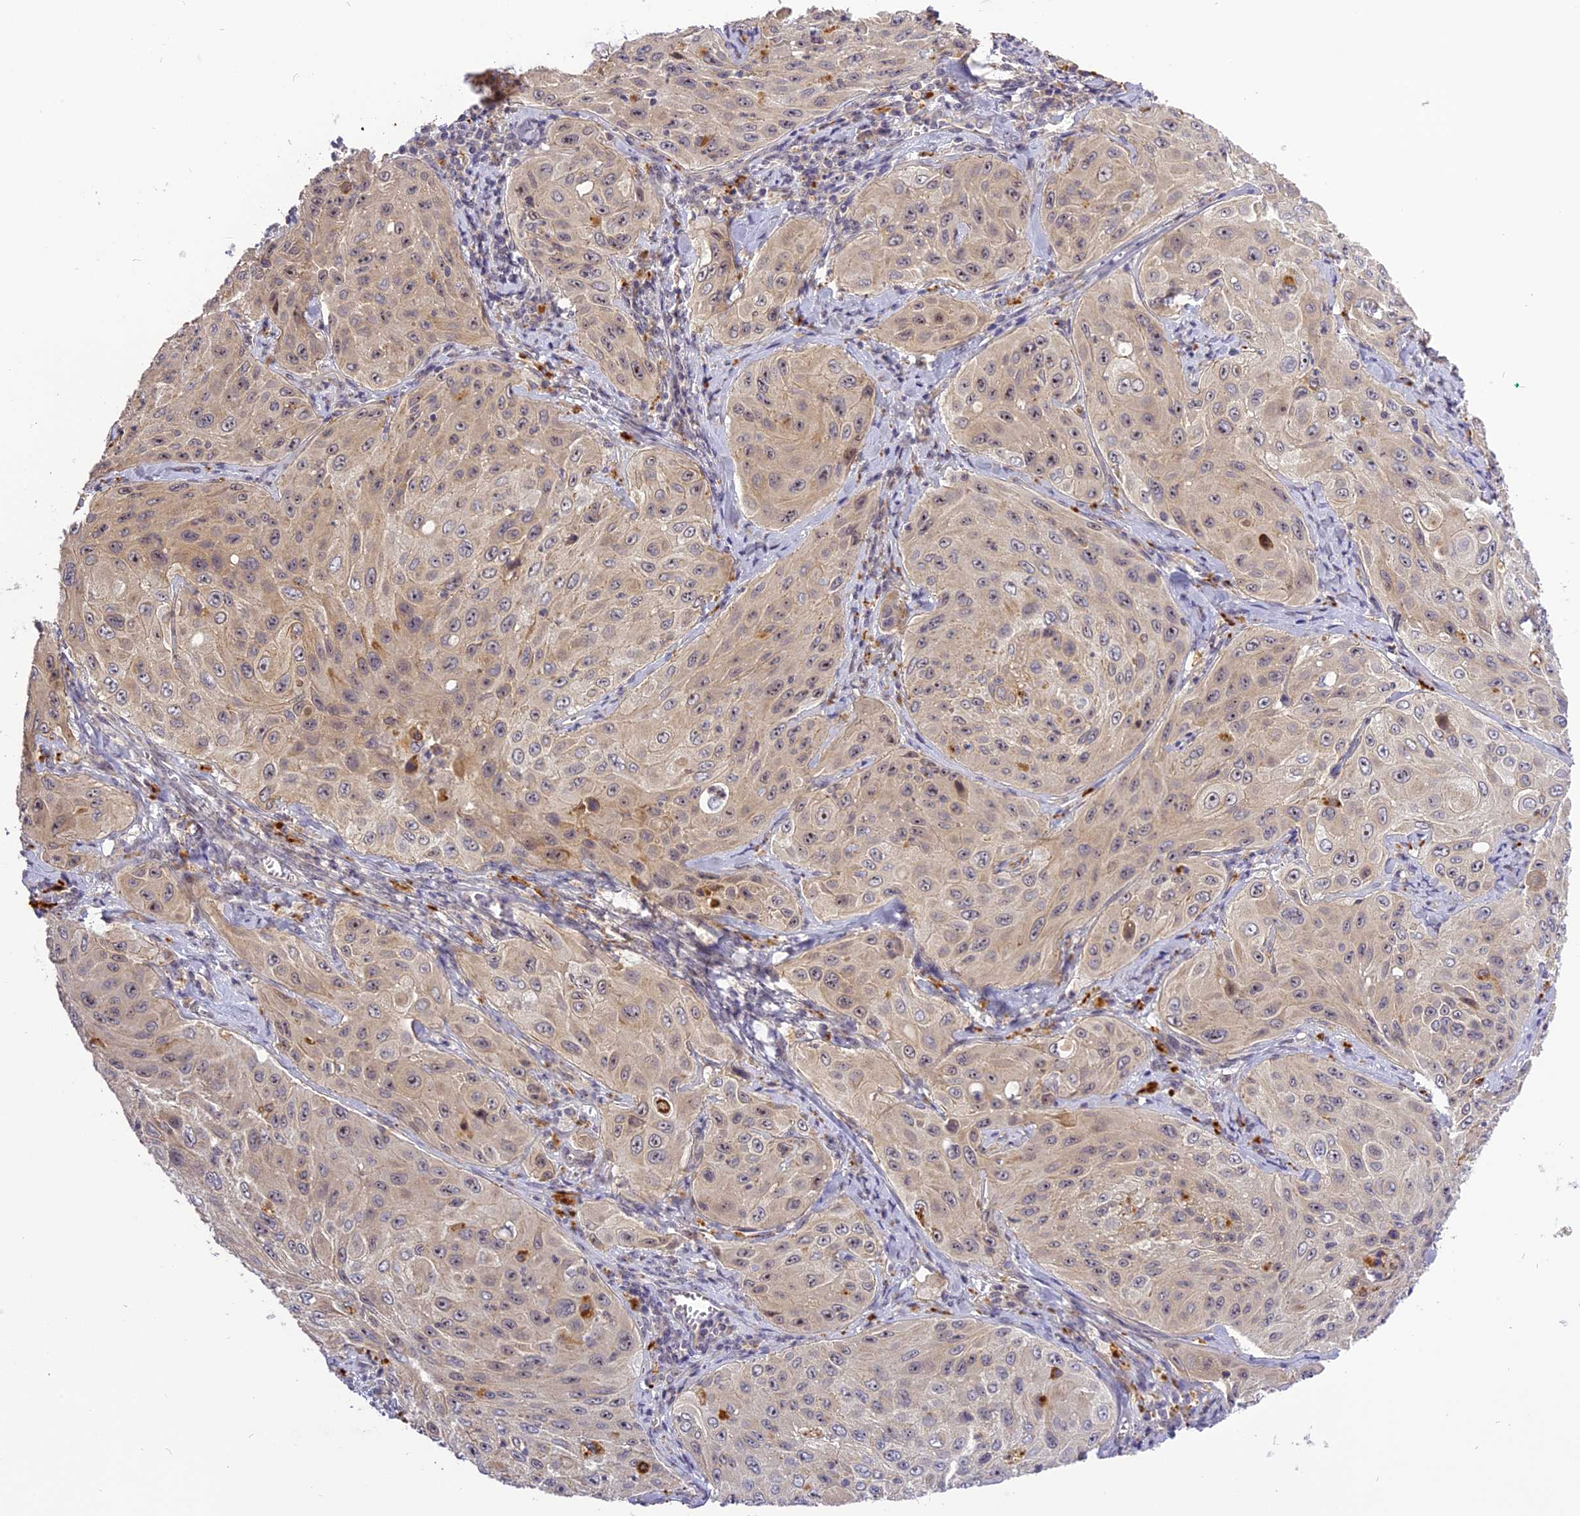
{"staining": {"intensity": "weak", "quantity": "25%-75%", "location": "cytoplasmic/membranous"}, "tissue": "cervical cancer", "cell_type": "Tumor cells", "image_type": "cancer", "snomed": [{"axis": "morphology", "description": "Squamous cell carcinoma, NOS"}, {"axis": "topography", "description": "Cervix"}], "caption": "The image displays a brown stain indicating the presence of a protein in the cytoplasmic/membranous of tumor cells in cervical squamous cell carcinoma.", "gene": "FNIP2", "patient": {"sex": "female", "age": 42}}